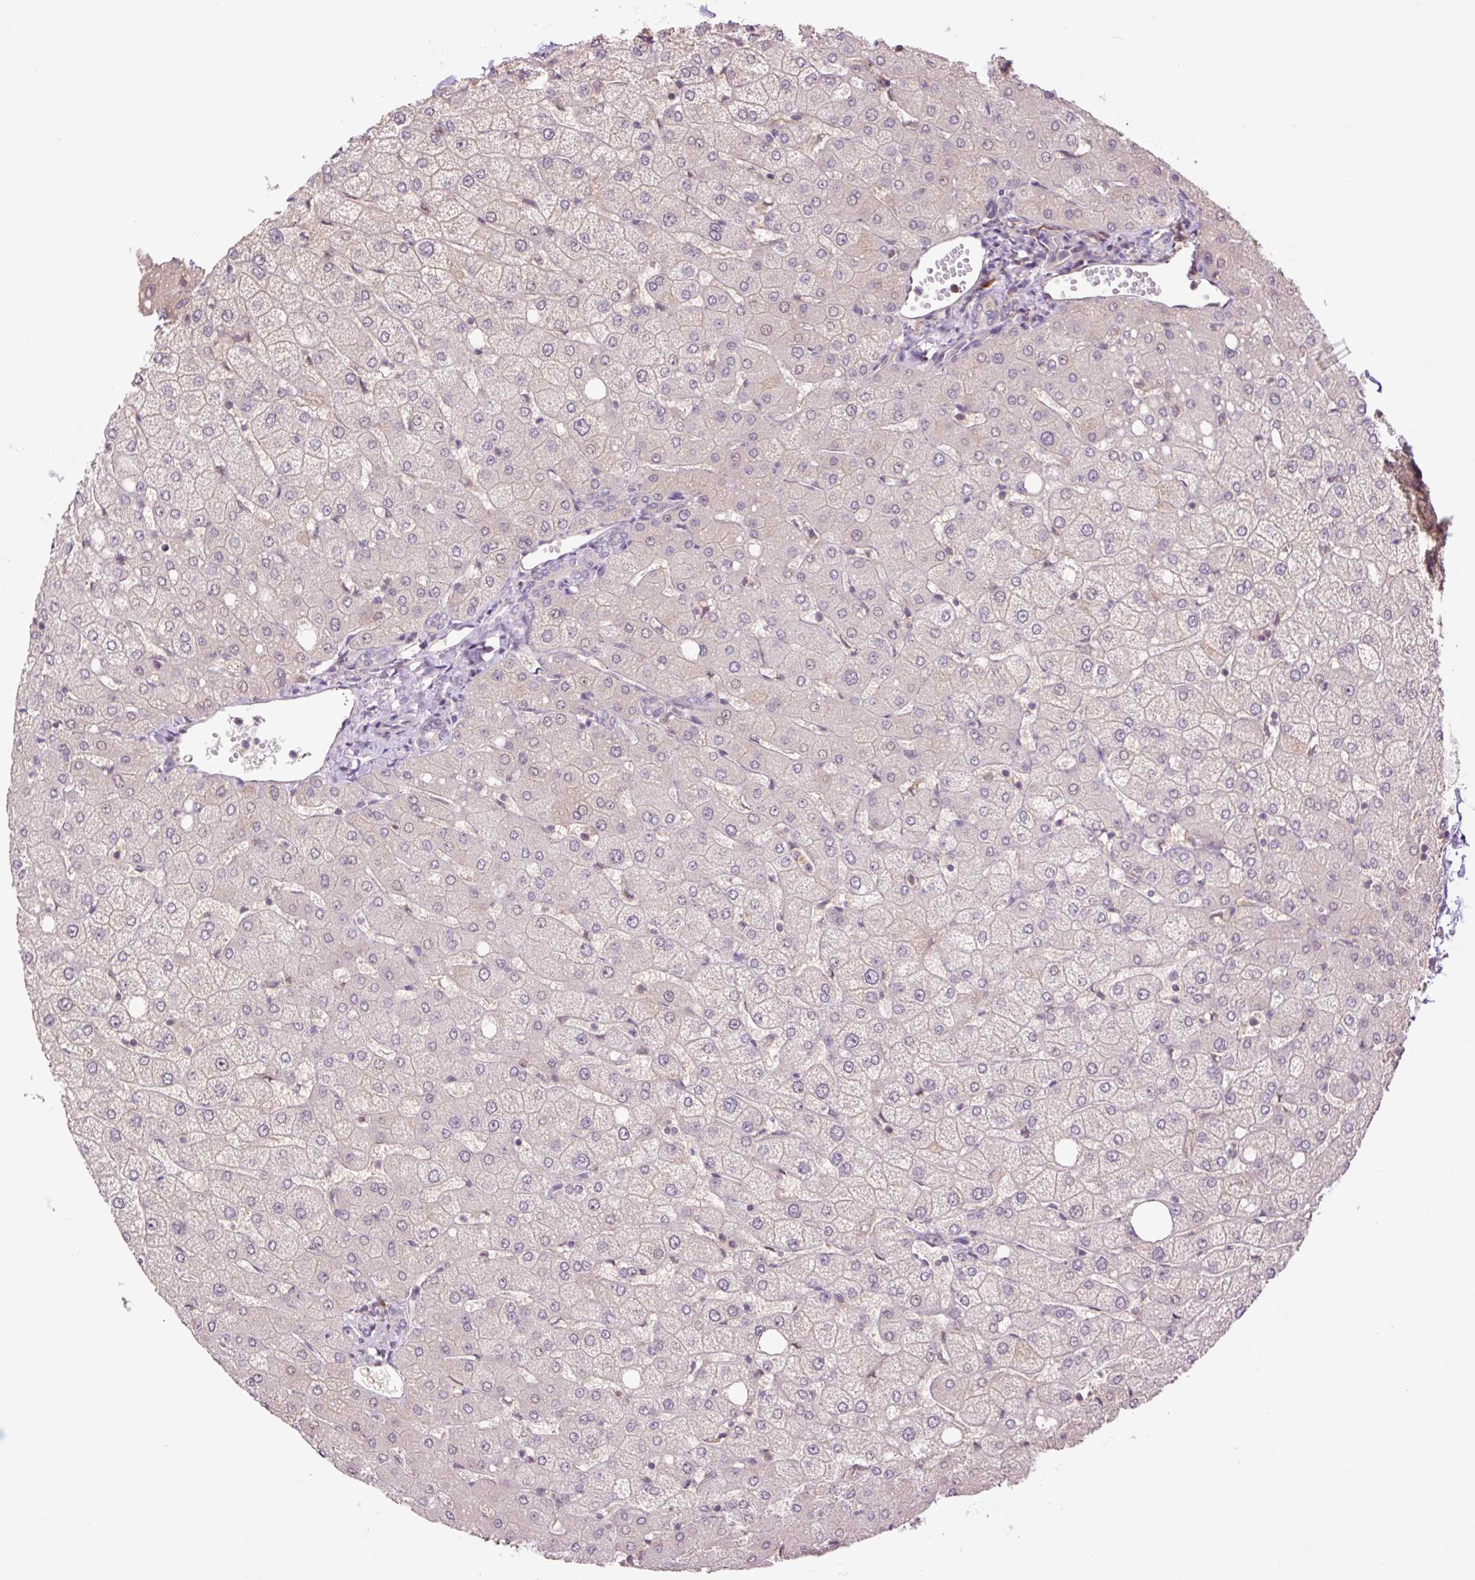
{"staining": {"intensity": "negative", "quantity": "none", "location": "none"}, "tissue": "liver", "cell_type": "Cholangiocytes", "image_type": "normal", "snomed": [{"axis": "morphology", "description": "Normal tissue, NOS"}, {"axis": "topography", "description": "Liver"}], "caption": "Immunohistochemistry histopathology image of benign liver: liver stained with DAB reveals no significant protein expression in cholangiocytes.", "gene": "TPT1", "patient": {"sex": "female", "age": 54}}